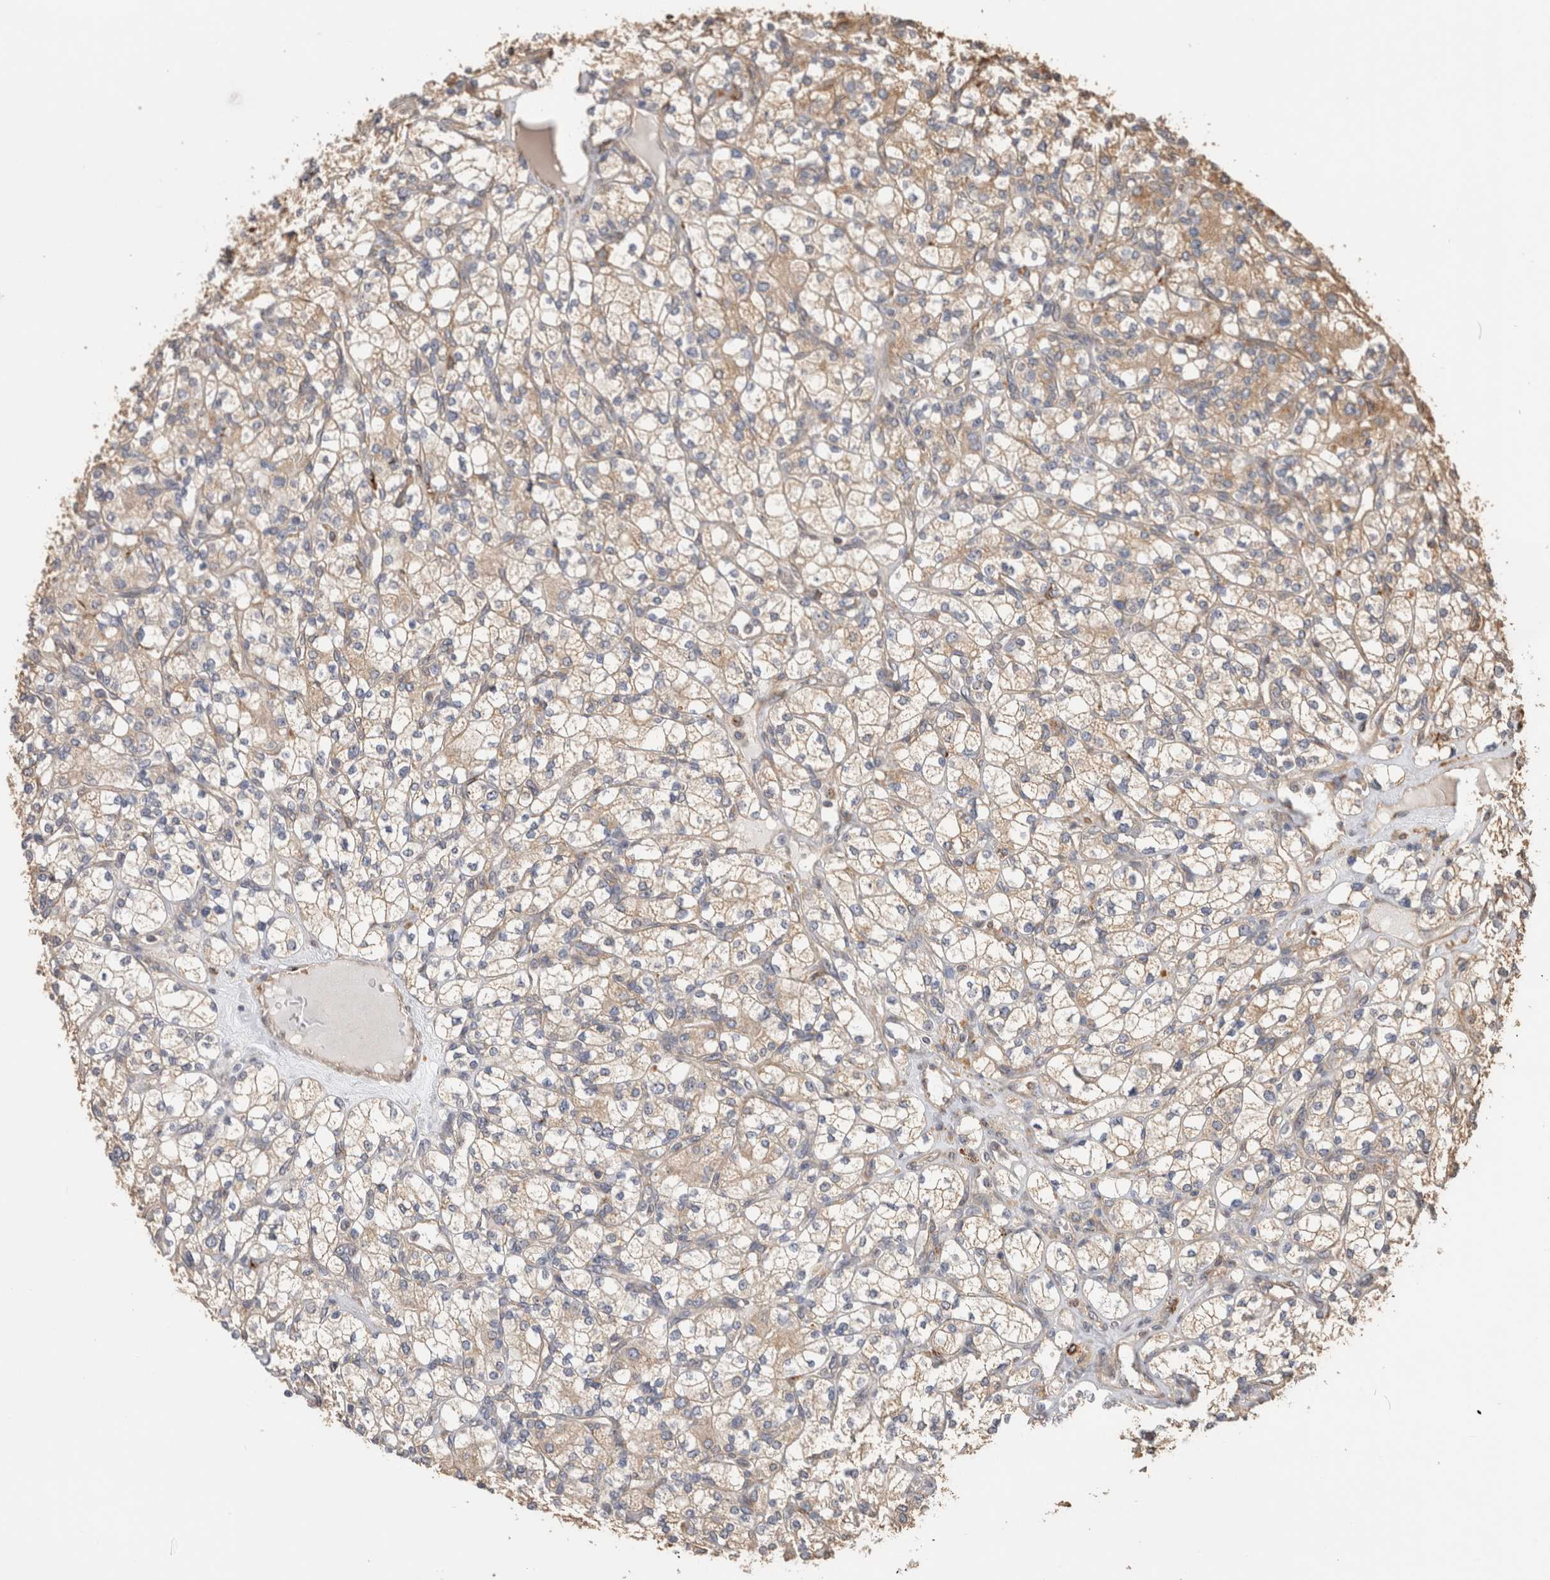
{"staining": {"intensity": "weak", "quantity": ">75%", "location": "cytoplasmic/membranous"}, "tissue": "renal cancer", "cell_type": "Tumor cells", "image_type": "cancer", "snomed": [{"axis": "morphology", "description": "Adenocarcinoma, NOS"}, {"axis": "topography", "description": "Kidney"}], "caption": "IHC photomicrograph of neoplastic tissue: human adenocarcinoma (renal) stained using immunohistochemistry (IHC) displays low levels of weak protein expression localized specifically in the cytoplasmic/membranous of tumor cells, appearing as a cytoplasmic/membranous brown color.", "gene": "CLIP1", "patient": {"sex": "male", "age": 77}}